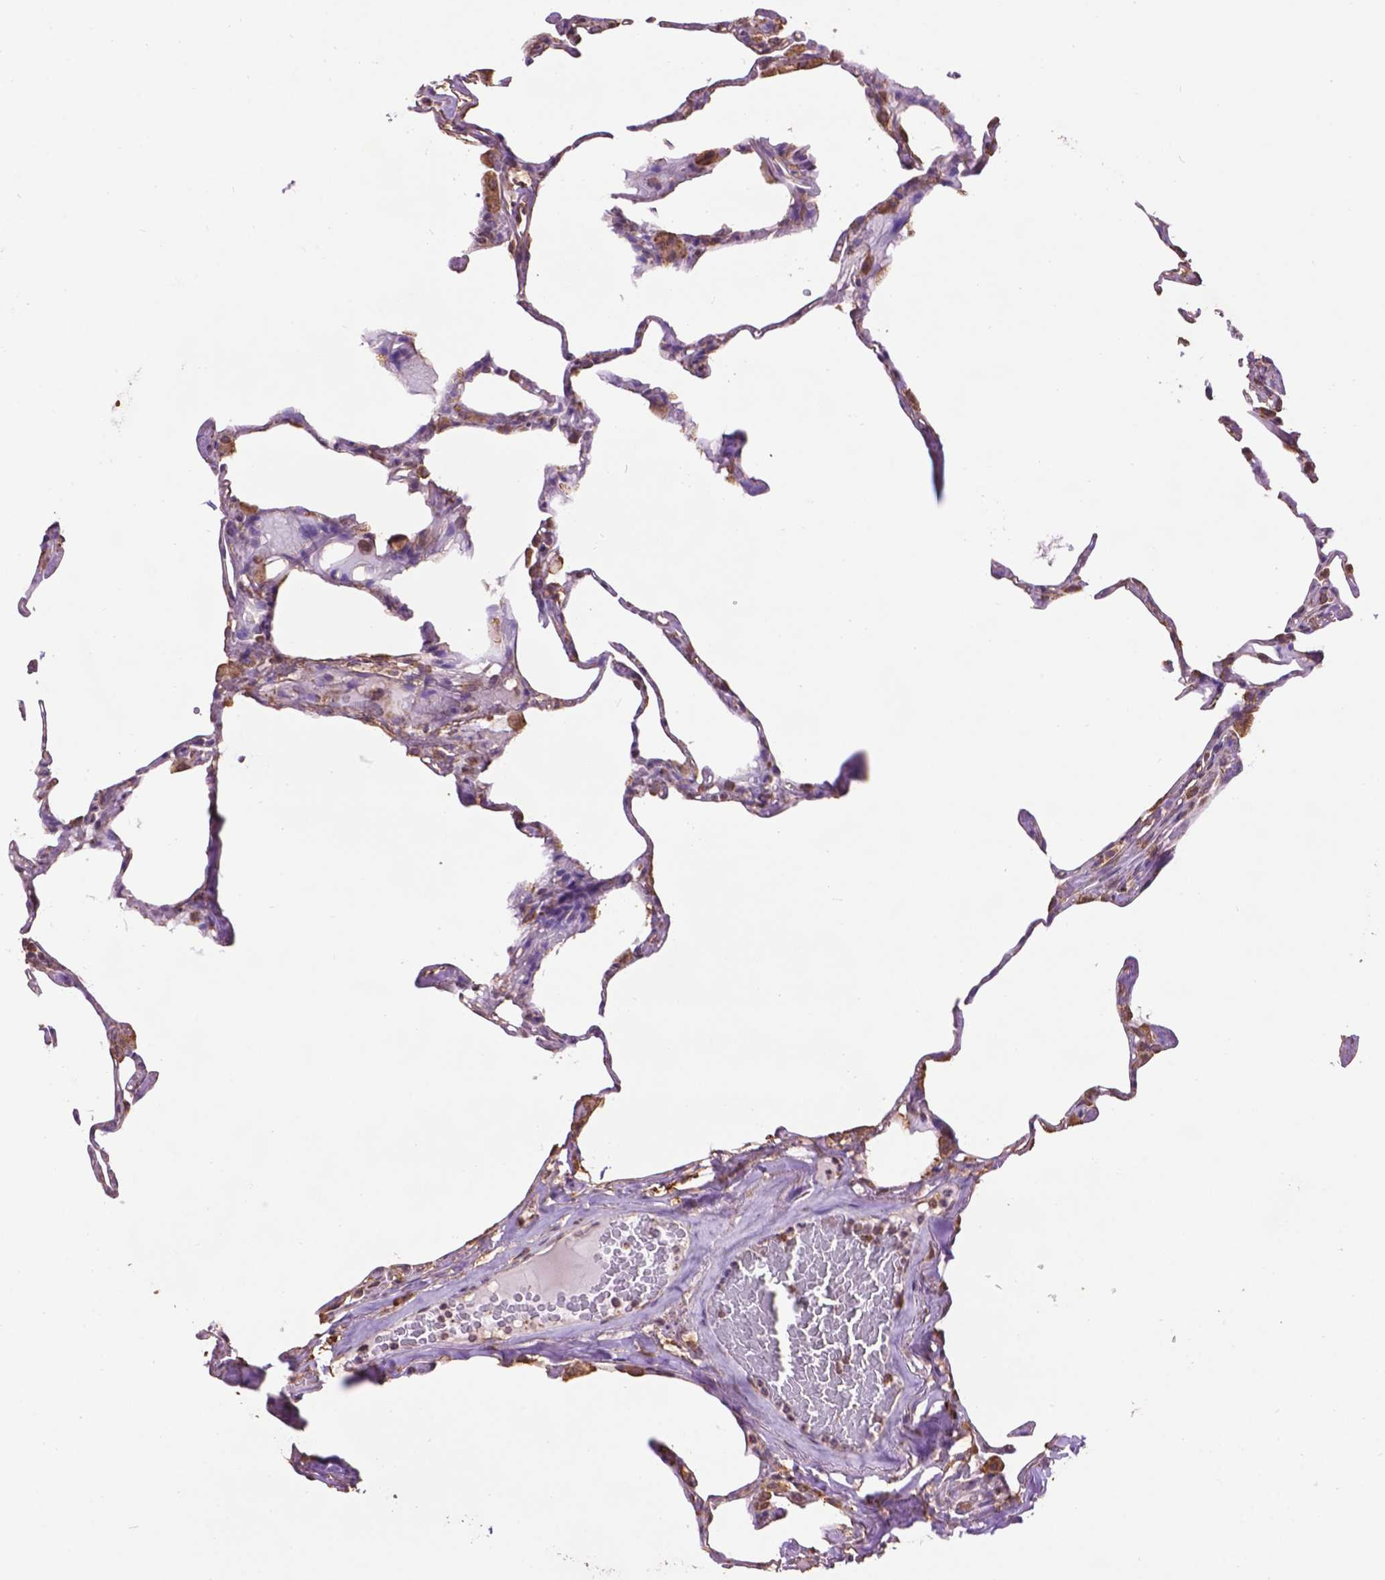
{"staining": {"intensity": "weak", "quantity": "25%-75%", "location": "cytoplasmic/membranous"}, "tissue": "lung", "cell_type": "Alveolar cells", "image_type": "normal", "snomed": [{"axis": "morphology", "description": "Normal tissue, NOS"}, {"axis": "topography", "description": "Lung"}], "caption": "A low amount of weak cytoplasmic/membranous positivity is identified in about 25%-75% of alveolar cells in normal lung.", "gene": "PPP2R5E", "patient": {"sex": "male", "age": 65}}